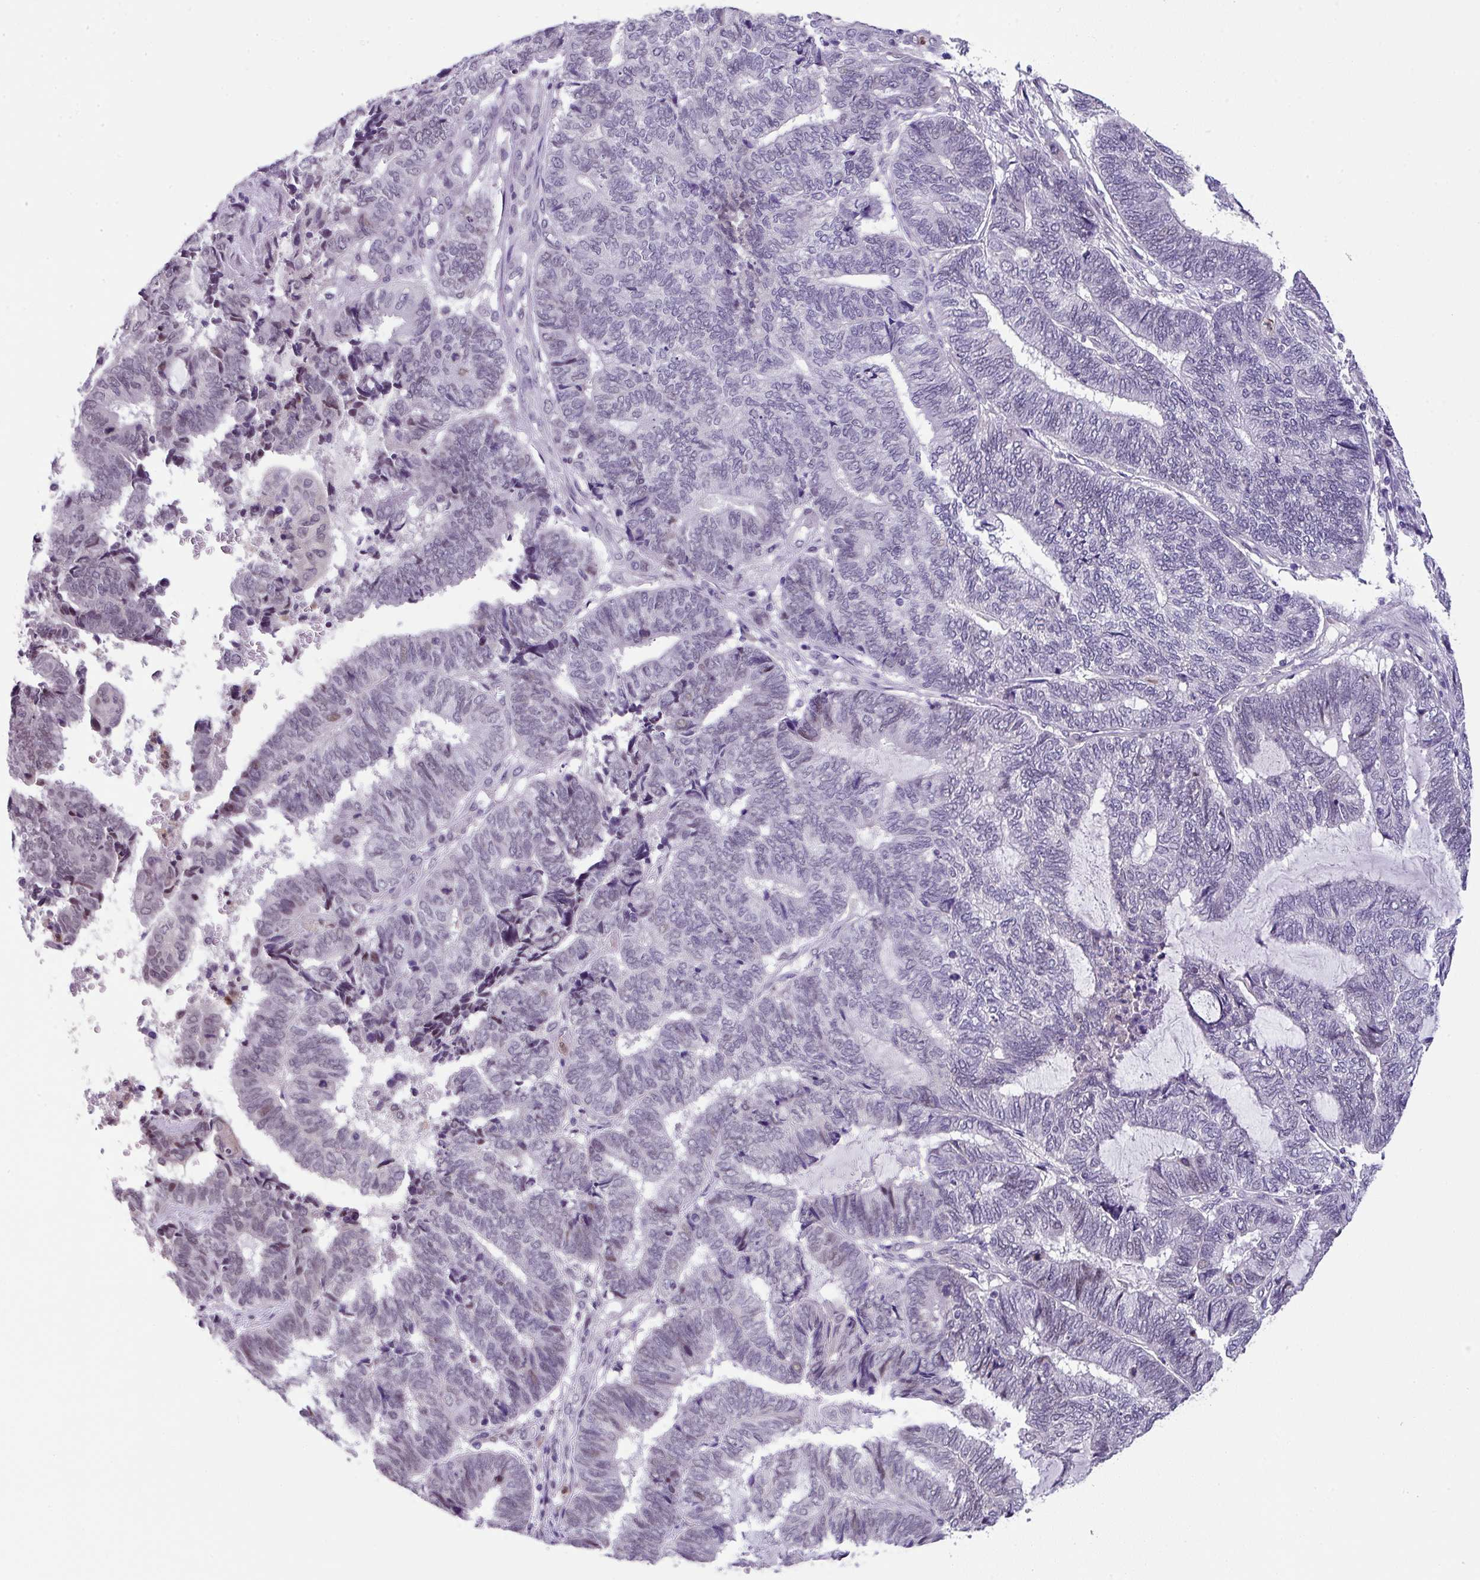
{"staining": {"intensity": "weak", "quantity": "<25%", "location": "nuclear"}, "tissue": "endometrial cancer", "cell_type": "Tumor cells", "image_type": "cancer", "snomed": [{"axis": "morphology", "description": "Adenocarcinoma, NOS"}, {"axis": "topography", "description": "Uterus"}, {"axis": "topography", "description": "Endometrium"}], "caption": "Immunohistochemical staining of endometrial cancer exhibits no significant positivity in tumor cells. The staining was performed using DAB (3,3'-diaminobenzidine) to visualize the protein expression in brown, while the nuclei were stained in blue with hematoxylin (Magnification: 20x).", "gene": "ZFP3", "patient": {"sex": "female", "age": 70}}